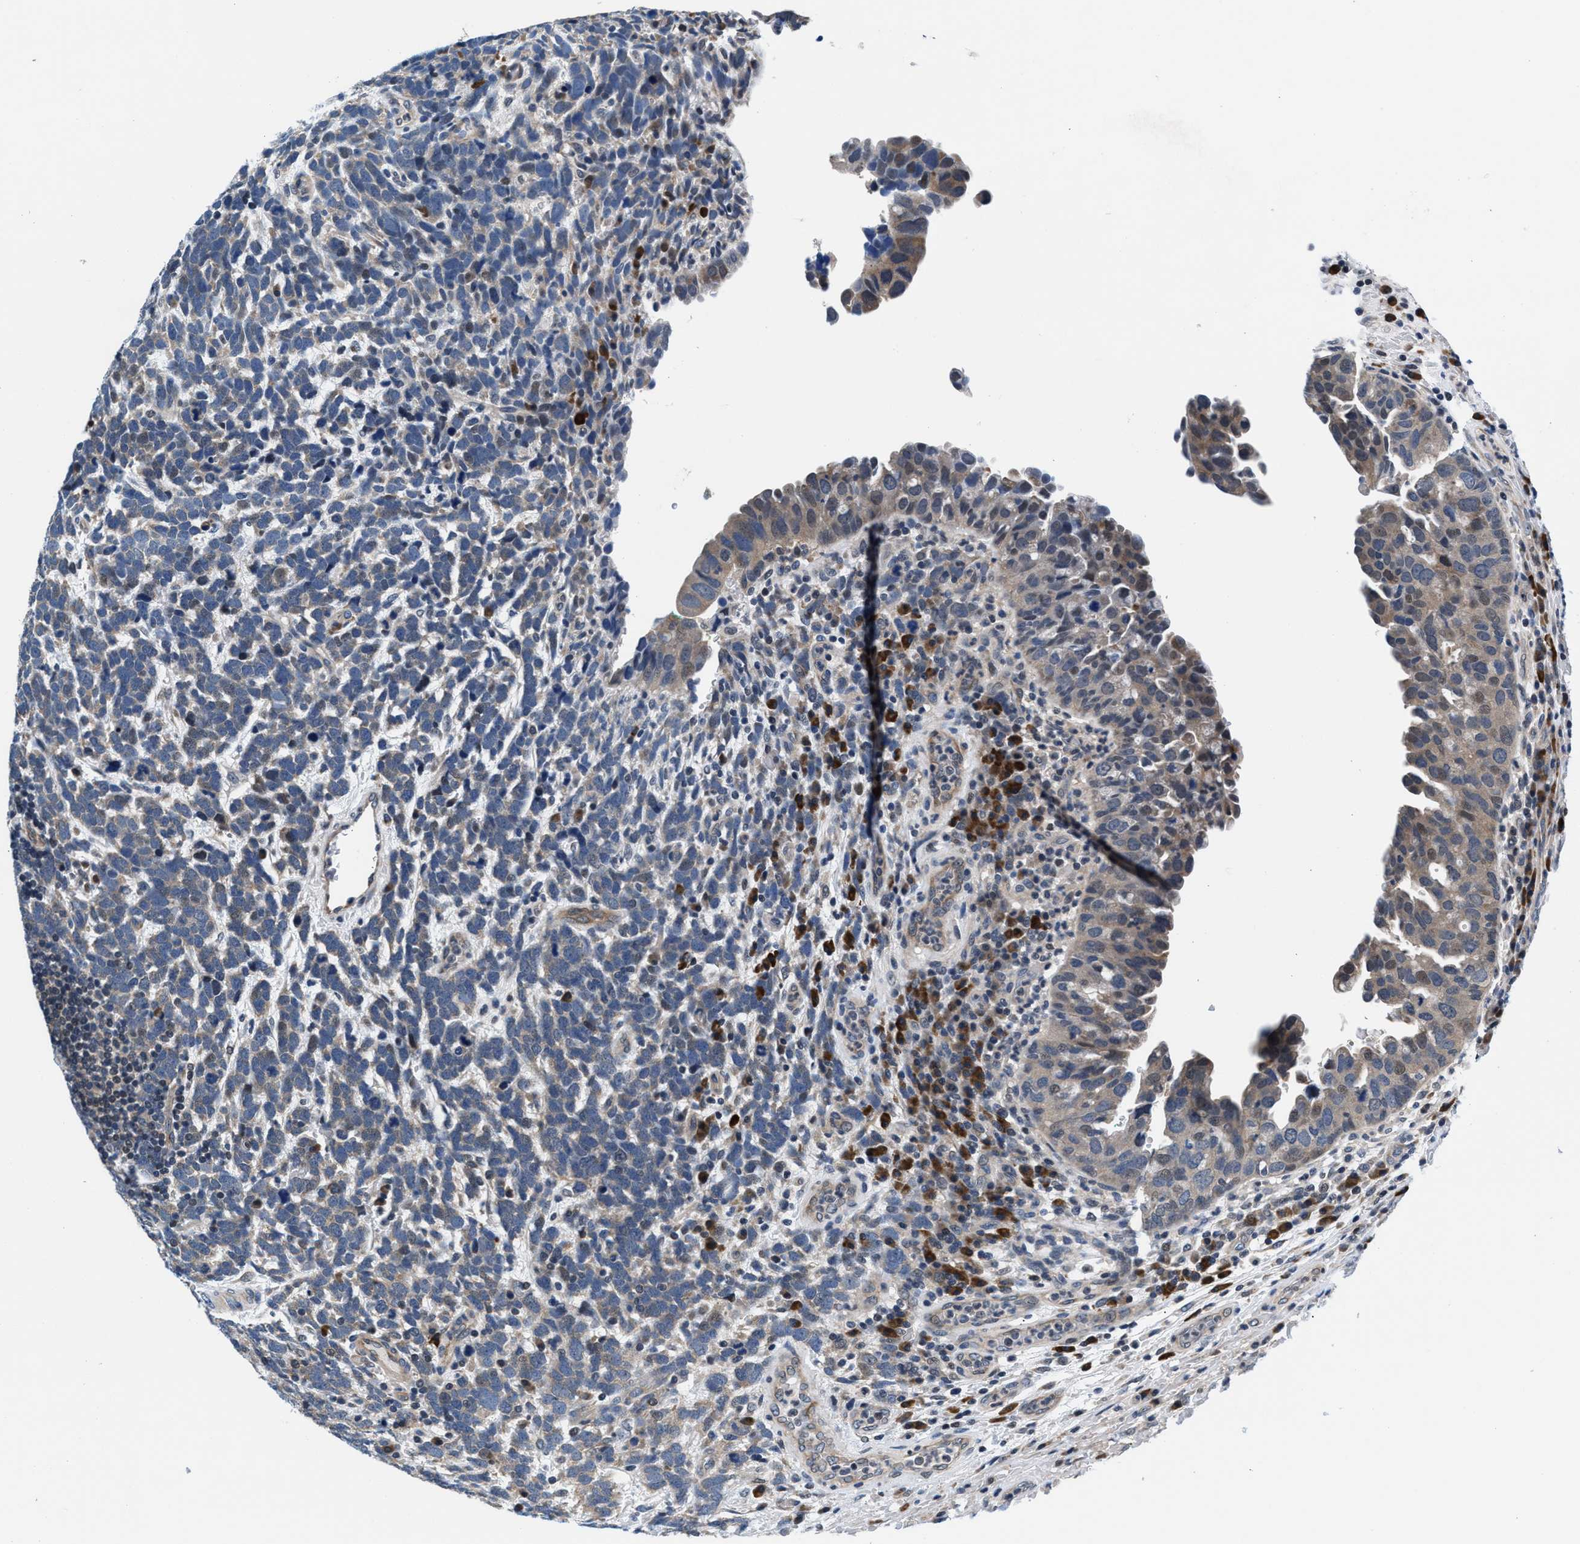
{"staining": {"intensity": "weak", "quantity": "<25%", "location": "cytoplasmic/membranous"}, "tissue": "urothelial cancer", "cell_type": "Tumor cells", "image_type": "cancer", "snomed": [{"axis": "morphology", "description": "Urothelial carcinoma, High grade"}, {"axis": "topography", "description": "Urinary bladder"}], "caption": "The micrograph exhibits no staining of tumor cells in urothelial cancer.", "gene": "PRPSAP2", "patient": {"sex": "female", "age": 82}}